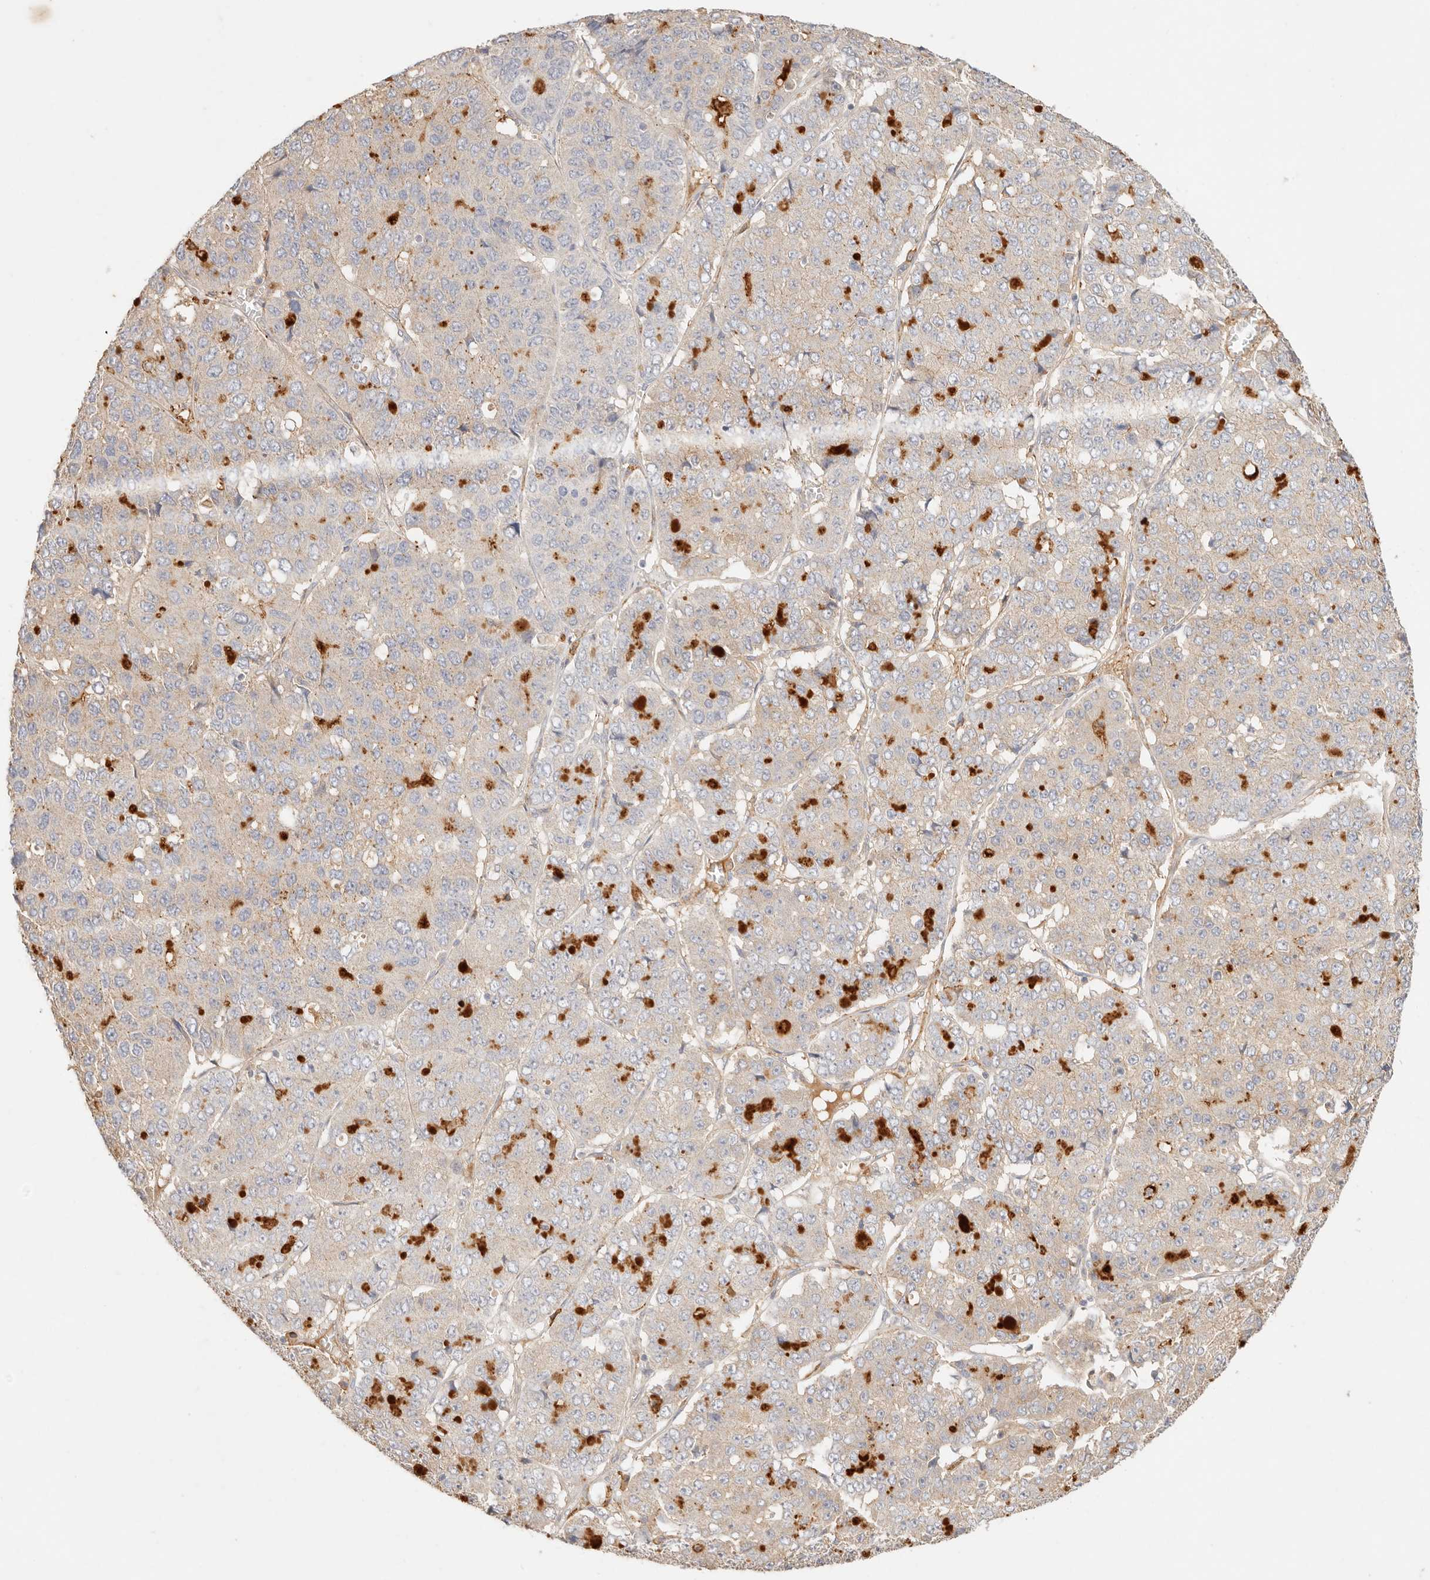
{"staining": {"intensity": "weak", "quantity": ">75%", "location": "cytoplasmic/membranous"}, "tissue": "pancreatic cancer", "cell_type": "Tumor cells", "image_type": "cancer", "snomed": [{"axis": "morphology", "description": "Adenocarcinoma, NOS"}, {"axis": "topography", "description": "Pancreas"}], "caption": "The image demonstrates staining of pancreatic cancer, revealing weak cytoplasmic/membranous protein staining (brown color) within tumor cells. (Brightfield microscopy of DAB IHC at high magnification).", "gene": "HK2", "patient": {"sex": "male", "age": 50}}